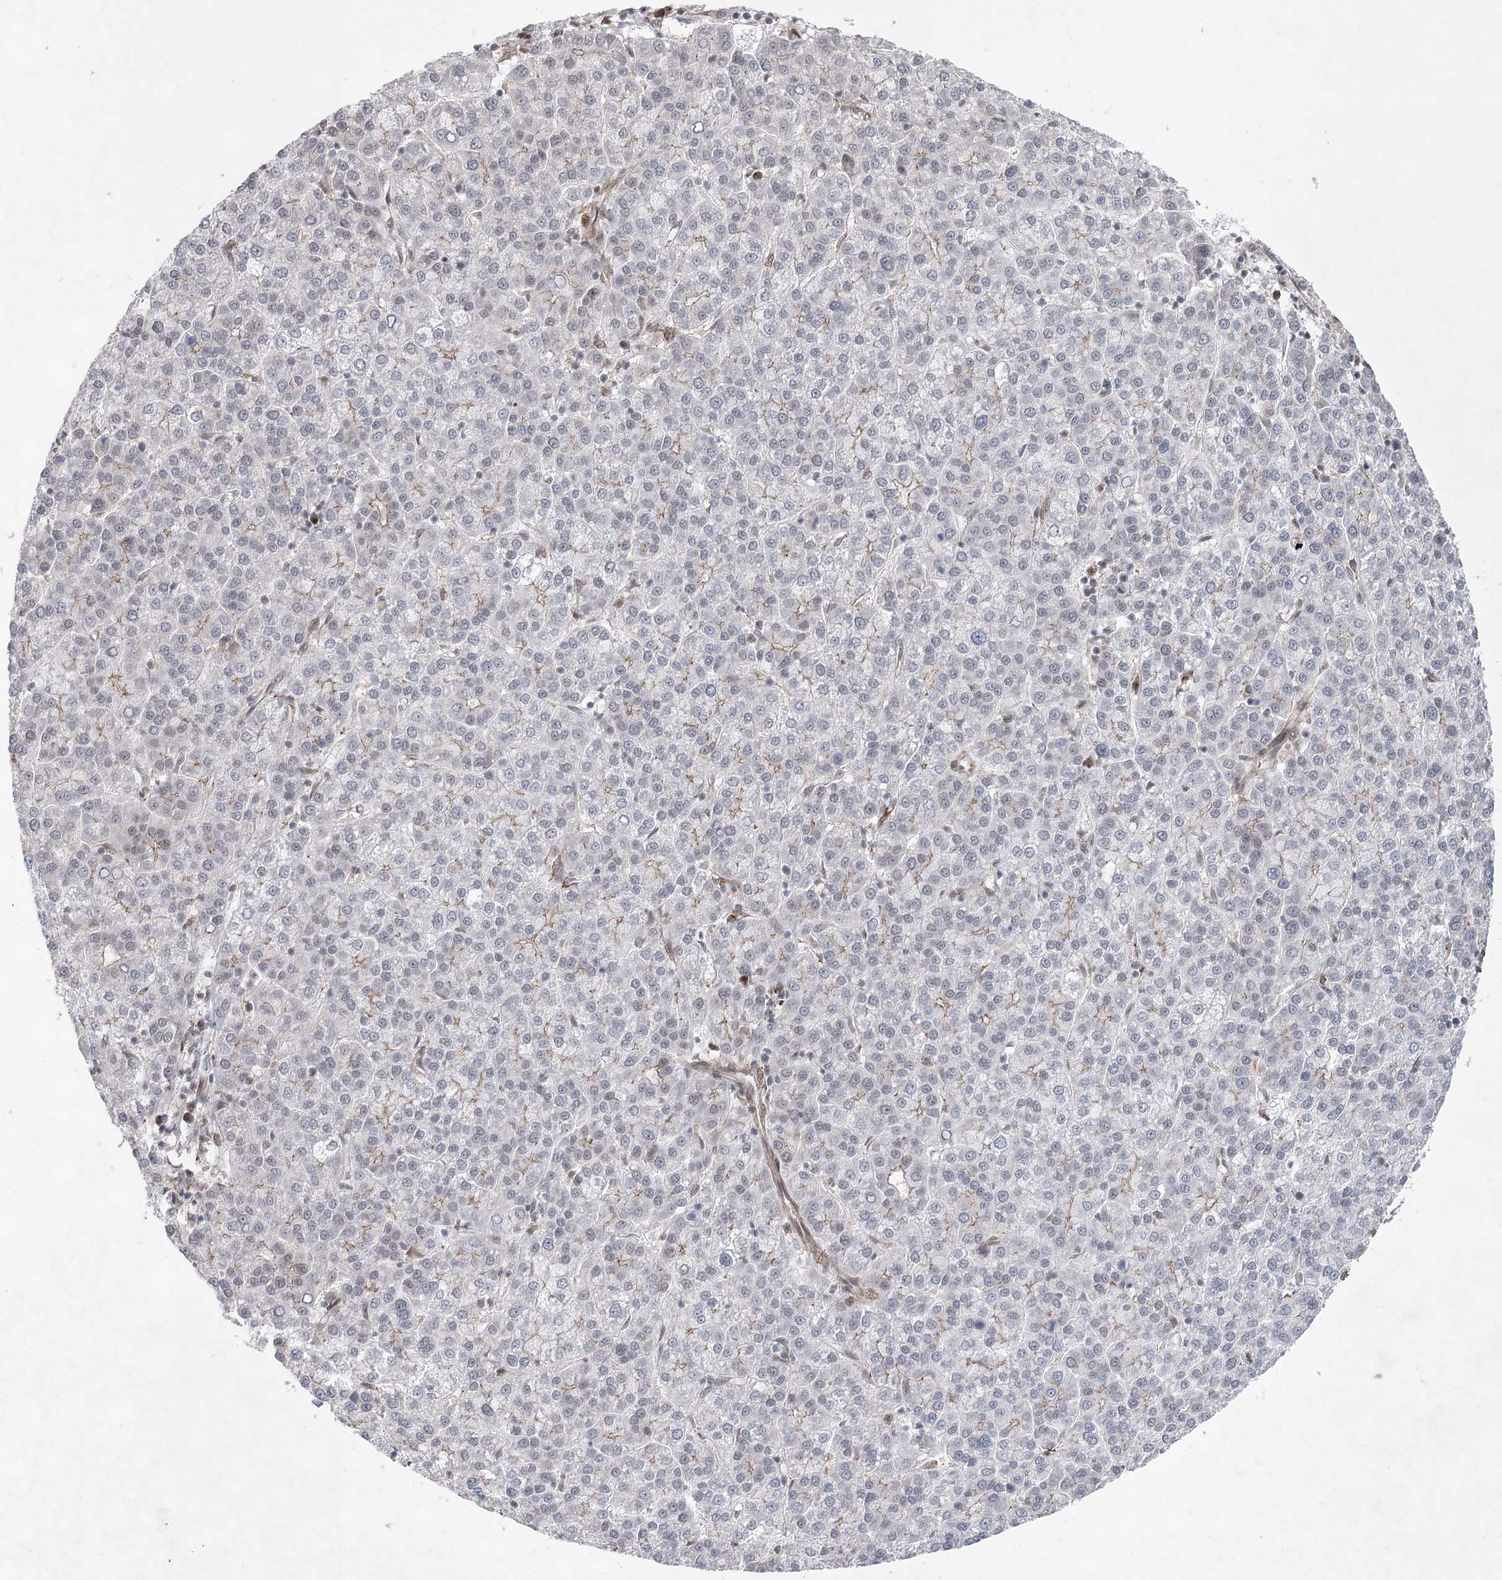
{"staining": {"intensity": "negative", "quantity": "none", "location": "none"}, "tissue": "liver cancer", "cell_type": "Tumor cells", "image_type": "cancer", "snomed": [{"axis": "morphology", "description": "Carcinoma, Hepatocellular, NOS"}, {"axis": "topography", "description": "Liver"}], "caption": "Photomicrograph shows no protein staining in tumor cells of liver cancer (hepatocellular carcinoma) tissue.", "gene": "ZCCHC8", "patient": {"sex": "female", "age": 58}}